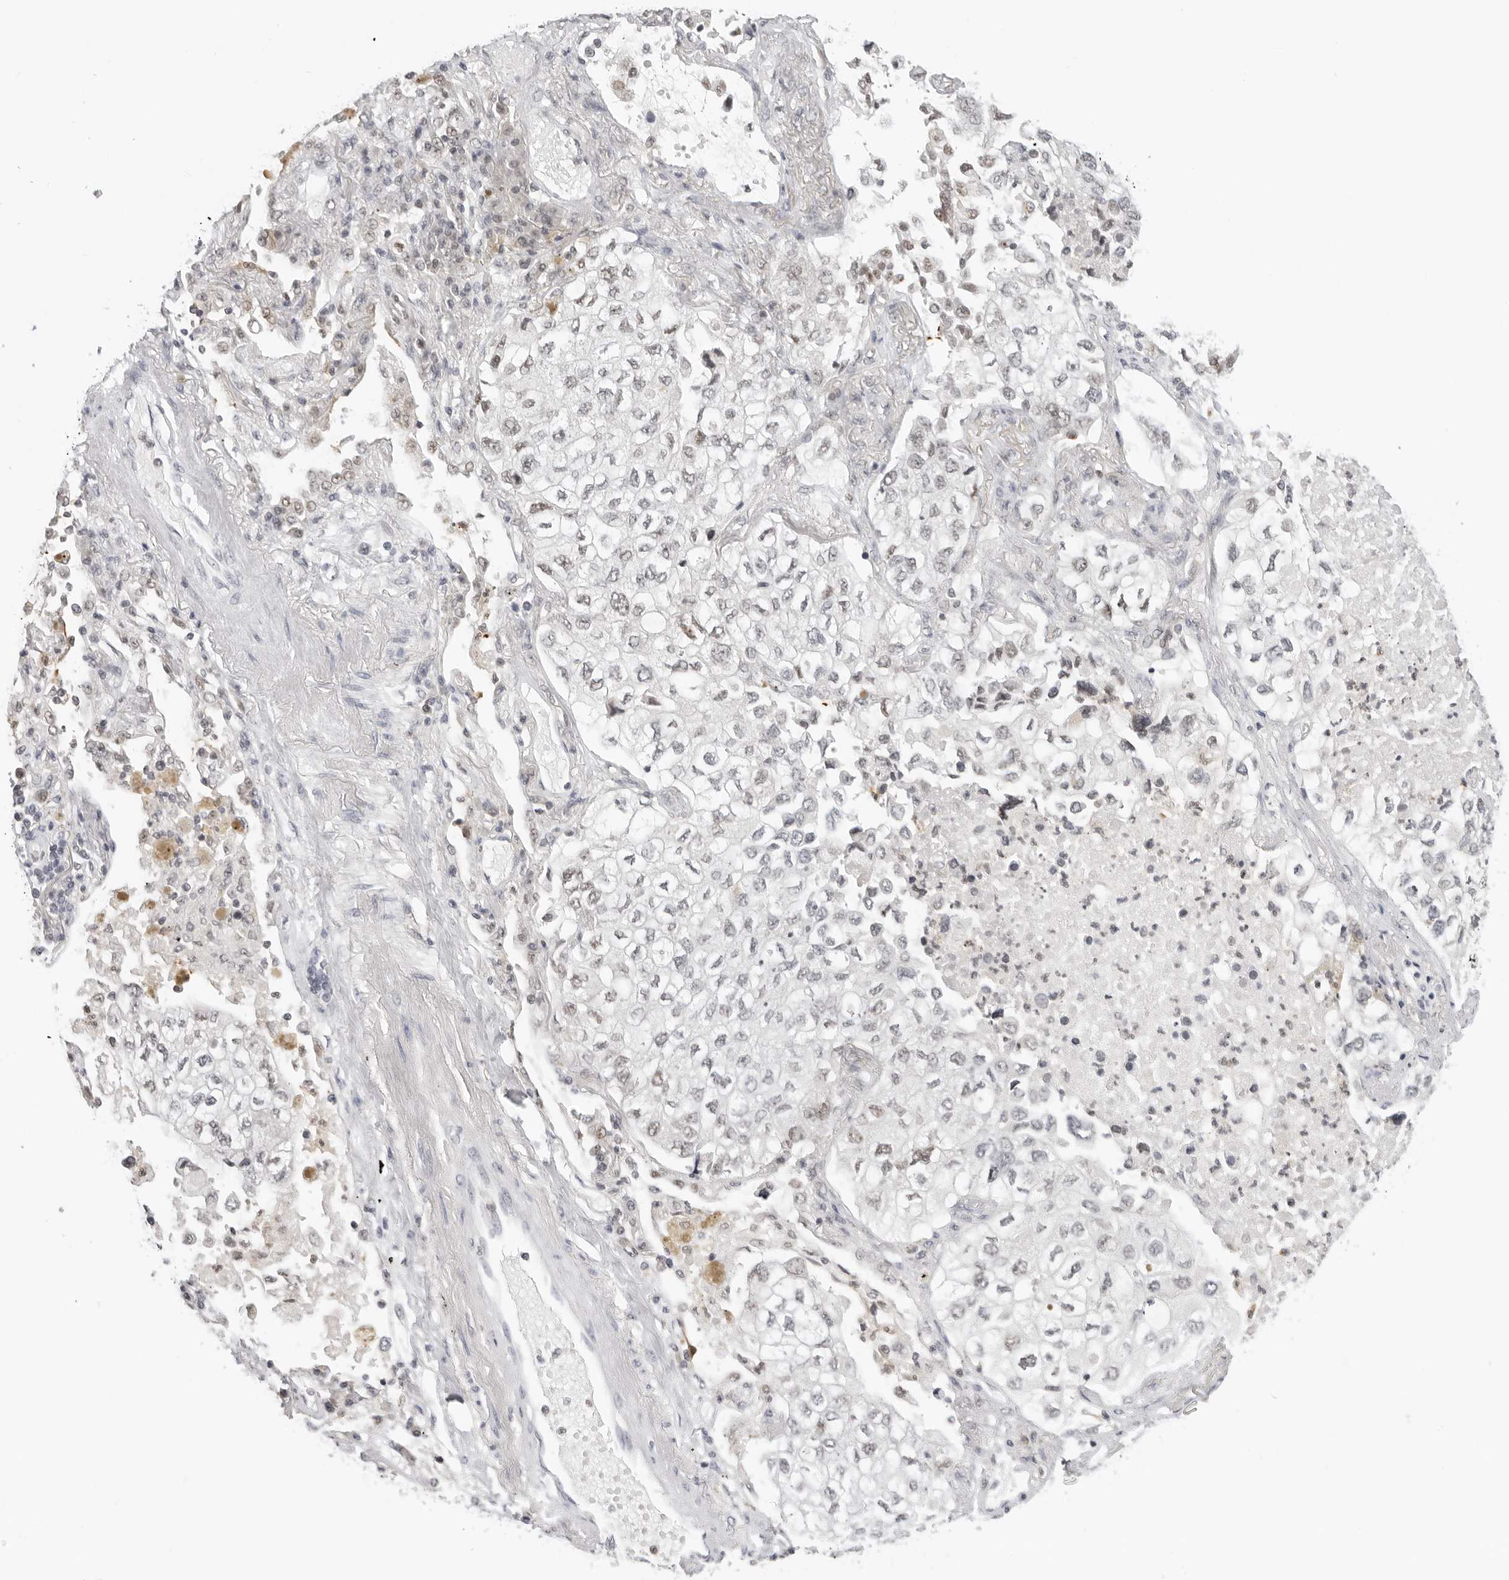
{"staining": {"intensity": "weak", "quantity": "<25%", "location": "nuclear"}, "tissue": "lung cancer", "cell_type": "Tumor cells", "image_type": "cancer", "snomed": [{"axis": "morphology", "description": "Adenocarcinoma, NOS"}, {"axis": "topography", "description": "Lung"}], "caption": "Immunohistochemistry (IHC) histopathology image of neoplastic tissue: human lung adenocarcinoma stained with DAB (3,3'-diaminobenzidine) displays no significant protein staining in tumor cells.", "gene": "MSH6", "patient": {"sex": "male", "age": 63}}